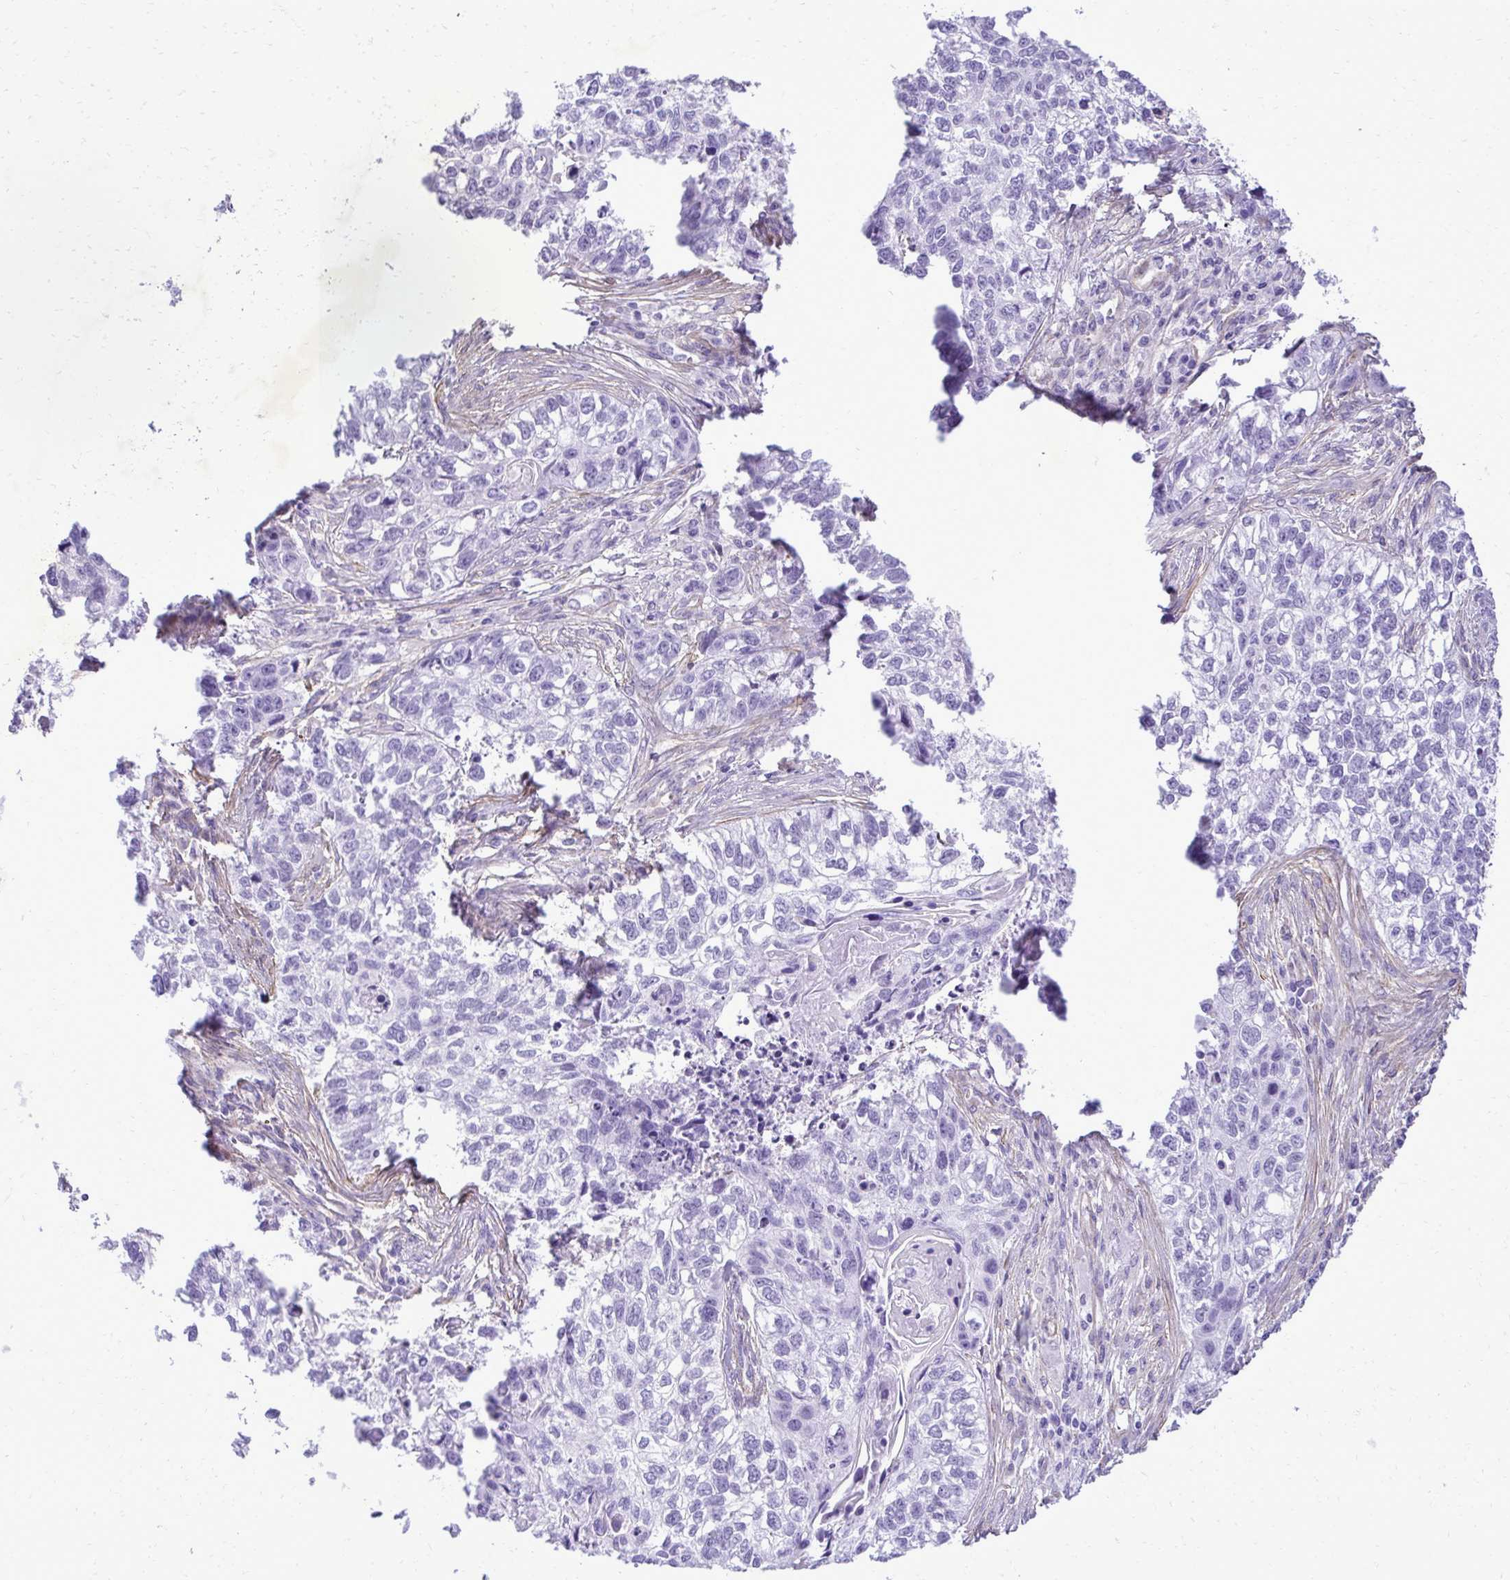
{"staining": {"intensity": "negative", "quantity": "none", "location": "none"}, "tissue": "lung cancer", "cell_type": "Tumor cells", "image_type": "cancer", "snomed": [{"axis": "morphology", "description": "Squamous cell carcinoma, NOS"}, {"axis": "topography", "description": "Lung"}], "caption": "Squamous cell carcinoma (lung) was stained to show a protein in brown. There is no significant positivity in tumor cells.", "gene": "PITPNM3", "patient": {"sex": "male", "age": 74}}